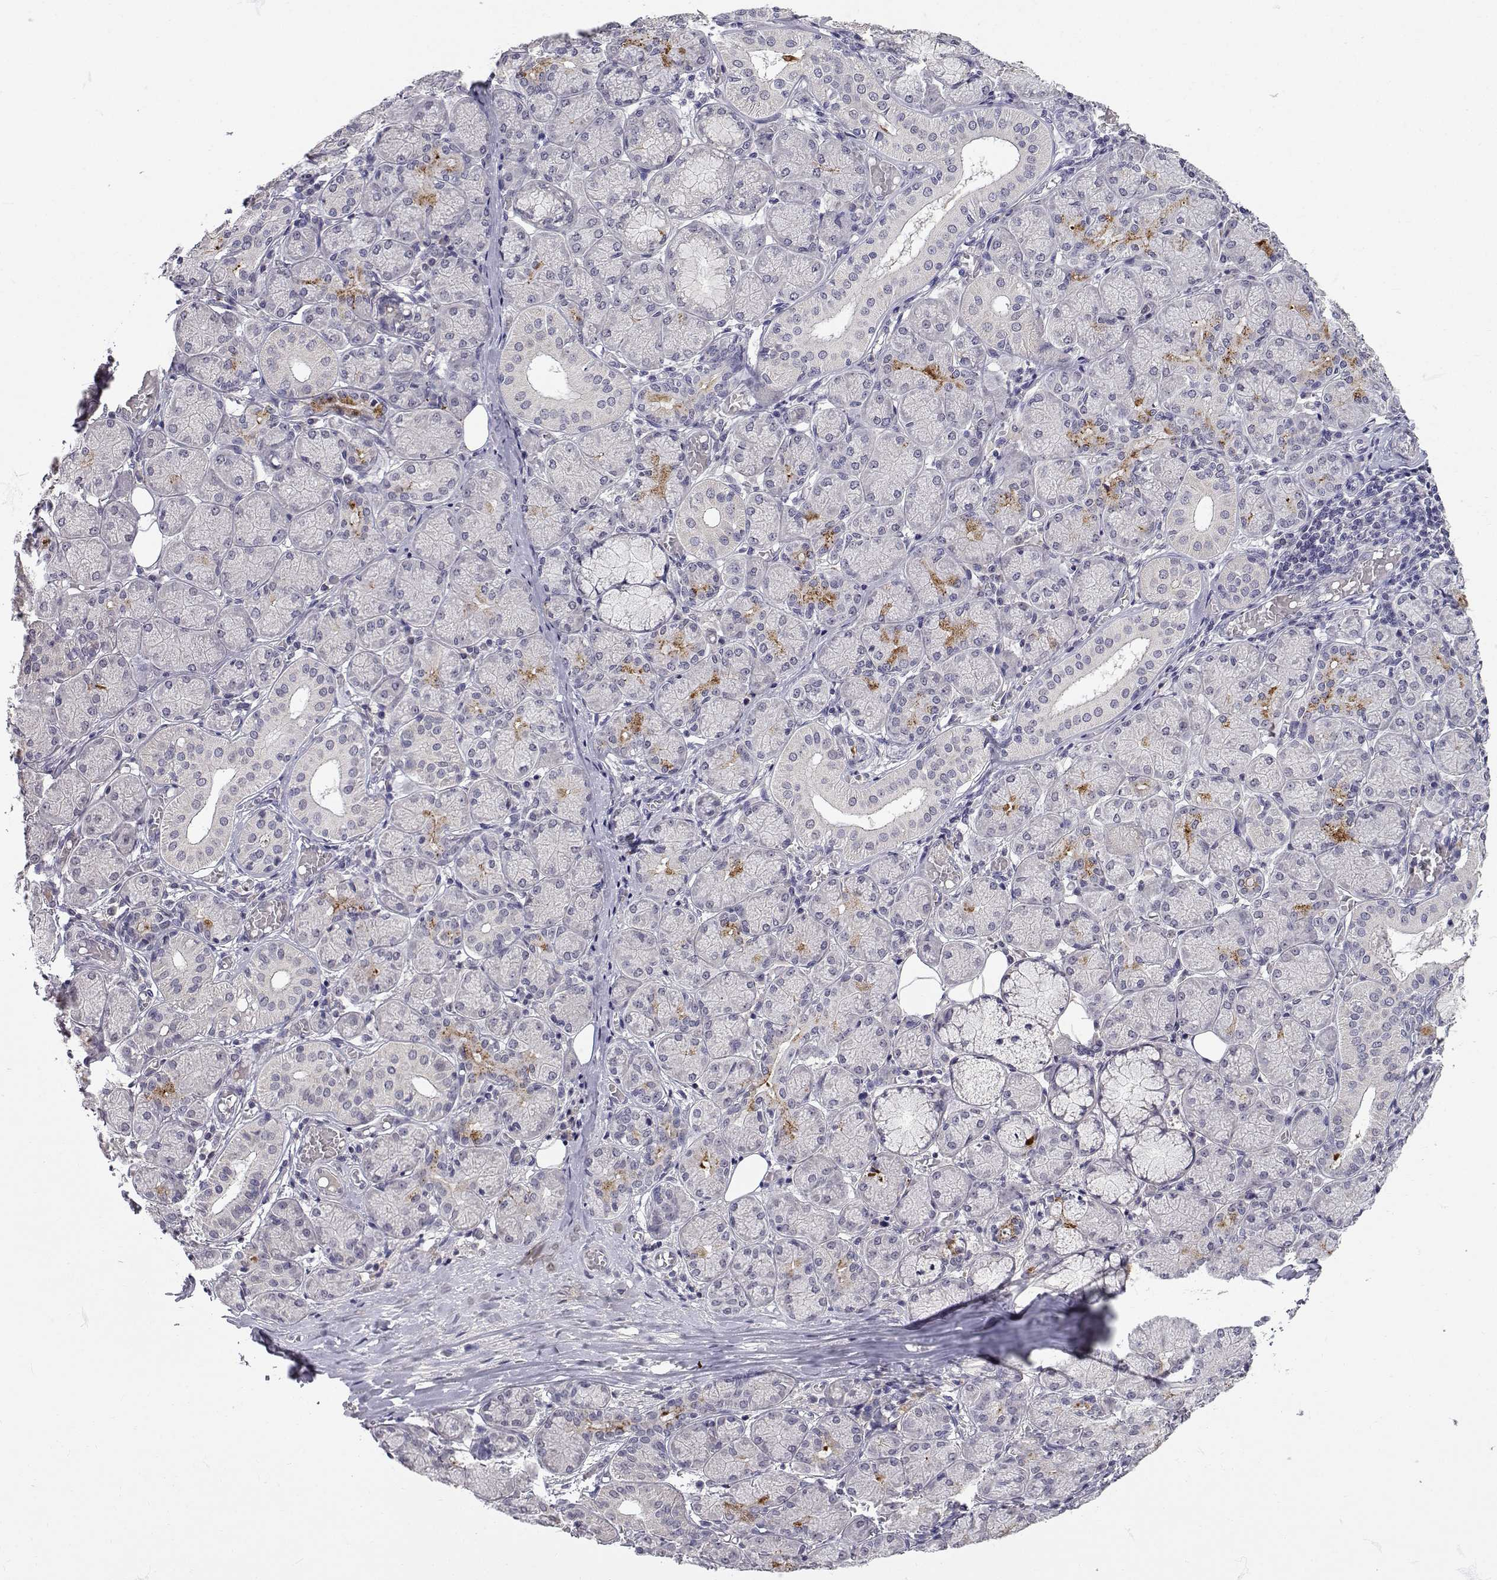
{"staining": {"intensity": "negative", "quantity": "none", "location": "none"}, "tissue": "salivary gland", "cell_type": "Glandular cells", "image_type": "normal", "snomed": [{"axis": "morphology", "description": "Normal tissue, NOS"}, {"axis": "topography", "description": "Salivary gland"}, {"axis": "topography", "description": "Peripheral nerve tissue"}], "caption": "Immunohistochemical staining of benign human salivary gland exhibits no significant positivity in glandular cells.", "gene": "SLC6A3", "patient": {"sex": "female", "age": 24}}